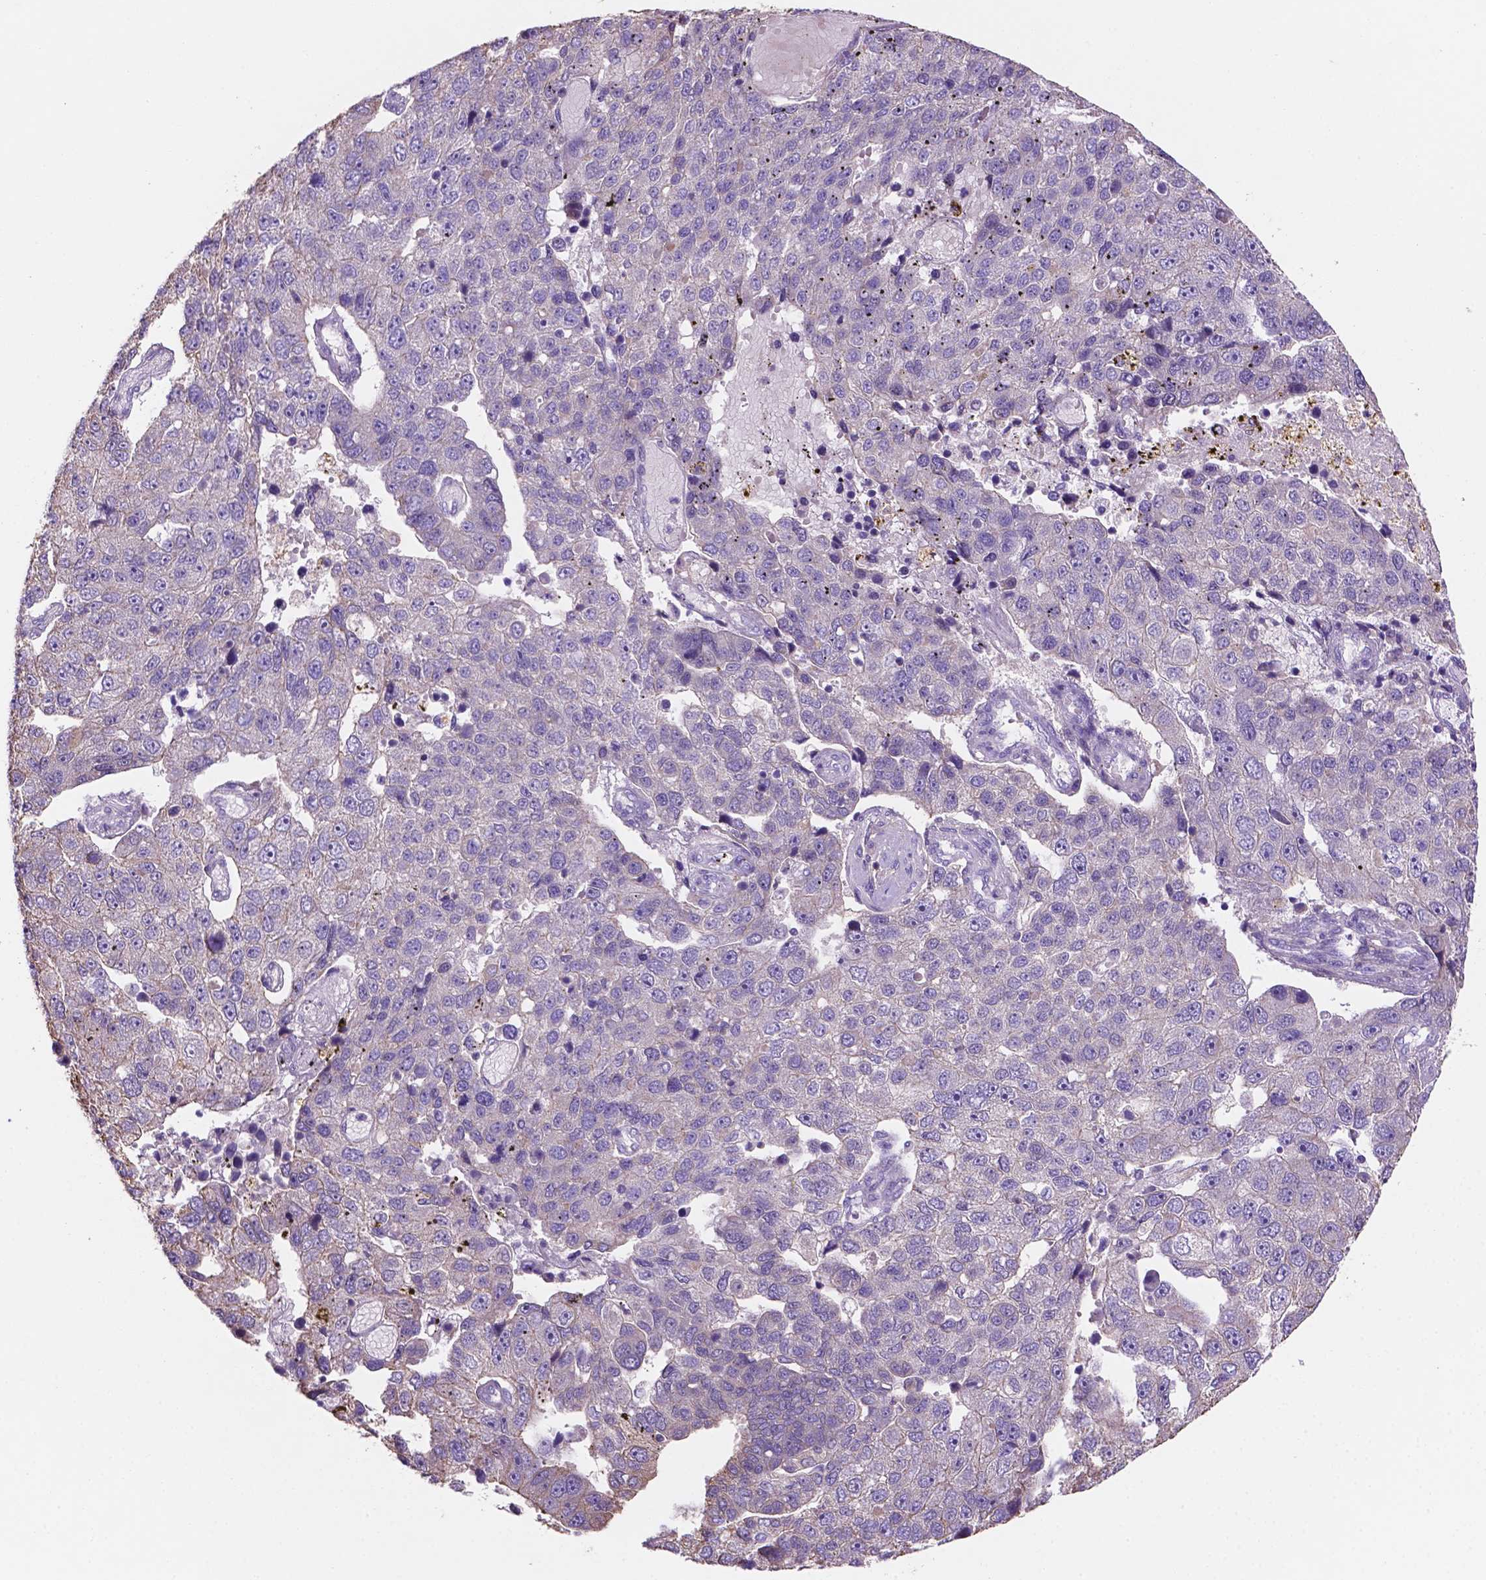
{"staining": {"intensity": "negative", "quantity": "none", "location": "none"}, "tissue": "pancreatic cancer", "cell_type": "Tumor cells", "image_type": "cancer", "snomed": [{"axis": "morphology", "description": "Adenocarcinoma, NOS"}, {"axis": "topography", "description": "Pancreas"}], "caption": "High magnification brightfield microscopy of adenocarcinoma (pancreatic) stained with DAB (3,3'-diaminobenzidine) (brown) and counterstained with hematoxylin (blue): tumor cells show no significant staining.", "gene": "MKRN2OS", "patient": {"sex": "female", "age": 61}}